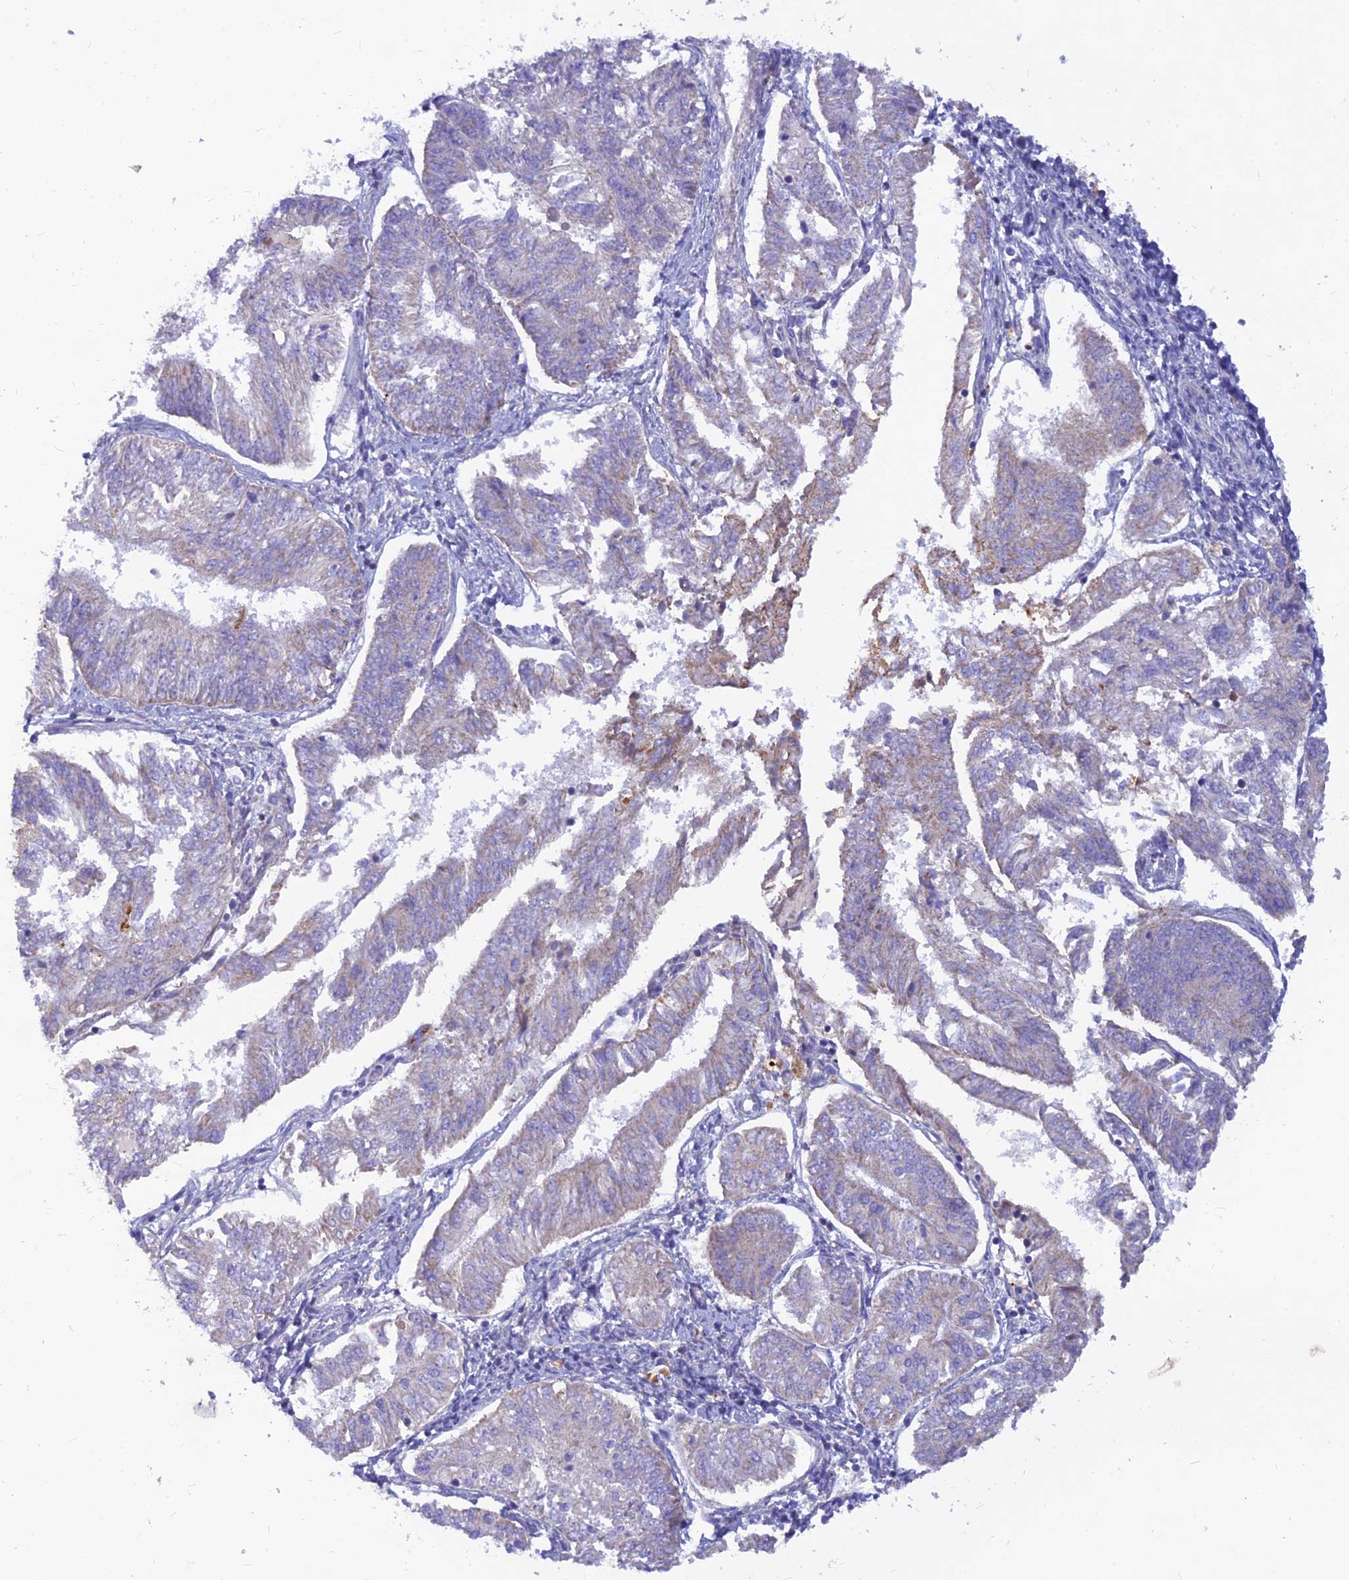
{"staining": {"intensity": "negative", "quantity": "none", "location": "none"}, "tissue": "endometrial cancer", "cell_type": "Tumor cells", "image_type": "cancer", "snomed": [{"axis": "morphology", "description": "Adenocarcinoma, NOS"}, {"axis": "topography", "description": "Endometrium"}], "caption": "Endometrial adenocarcinoma stained for a protein using immunohistochemistry shows no expression tumor cells.", "gene": "TMEM30B", "patient": {"sex": "female", "age": 58}}